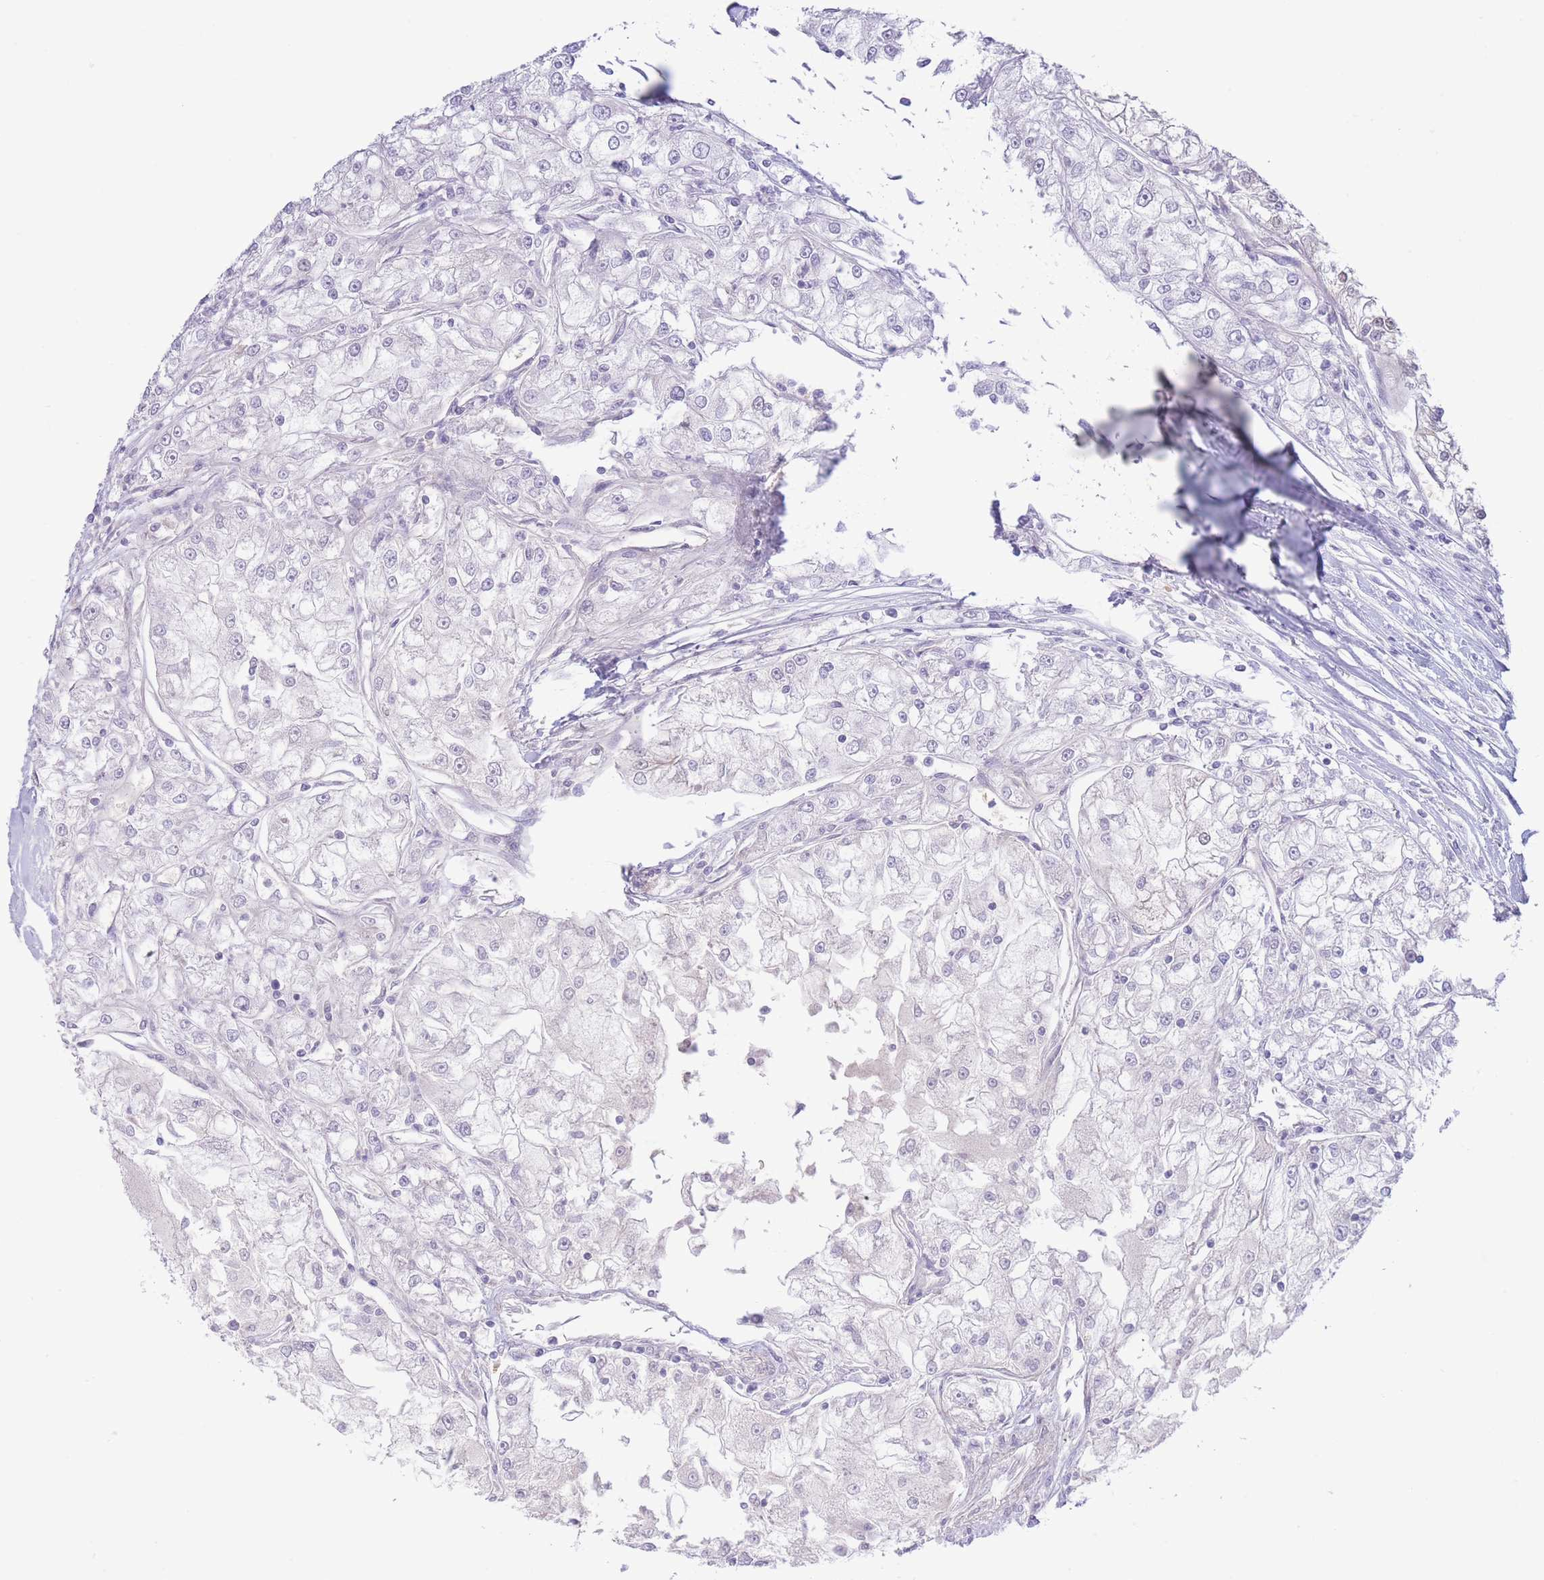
{"staining": {"intensity": "negative", "quantity": "none", "location": "none"}, "tissue": "renal cancer", "cell_type": "Tumor cells", "image_type": "cancer", "snomed": [{"axis": "morphology", "description": "Adenocarcinoma, NOS"}, {"axis": "topography", "description": "Kidney"}], "caption": "The photomicrograph displays no staining of tumor cells in renal cancer (adenocarcinoma).", "gene": "PKLR", "patient": {"sex": "female", "age": 72}}